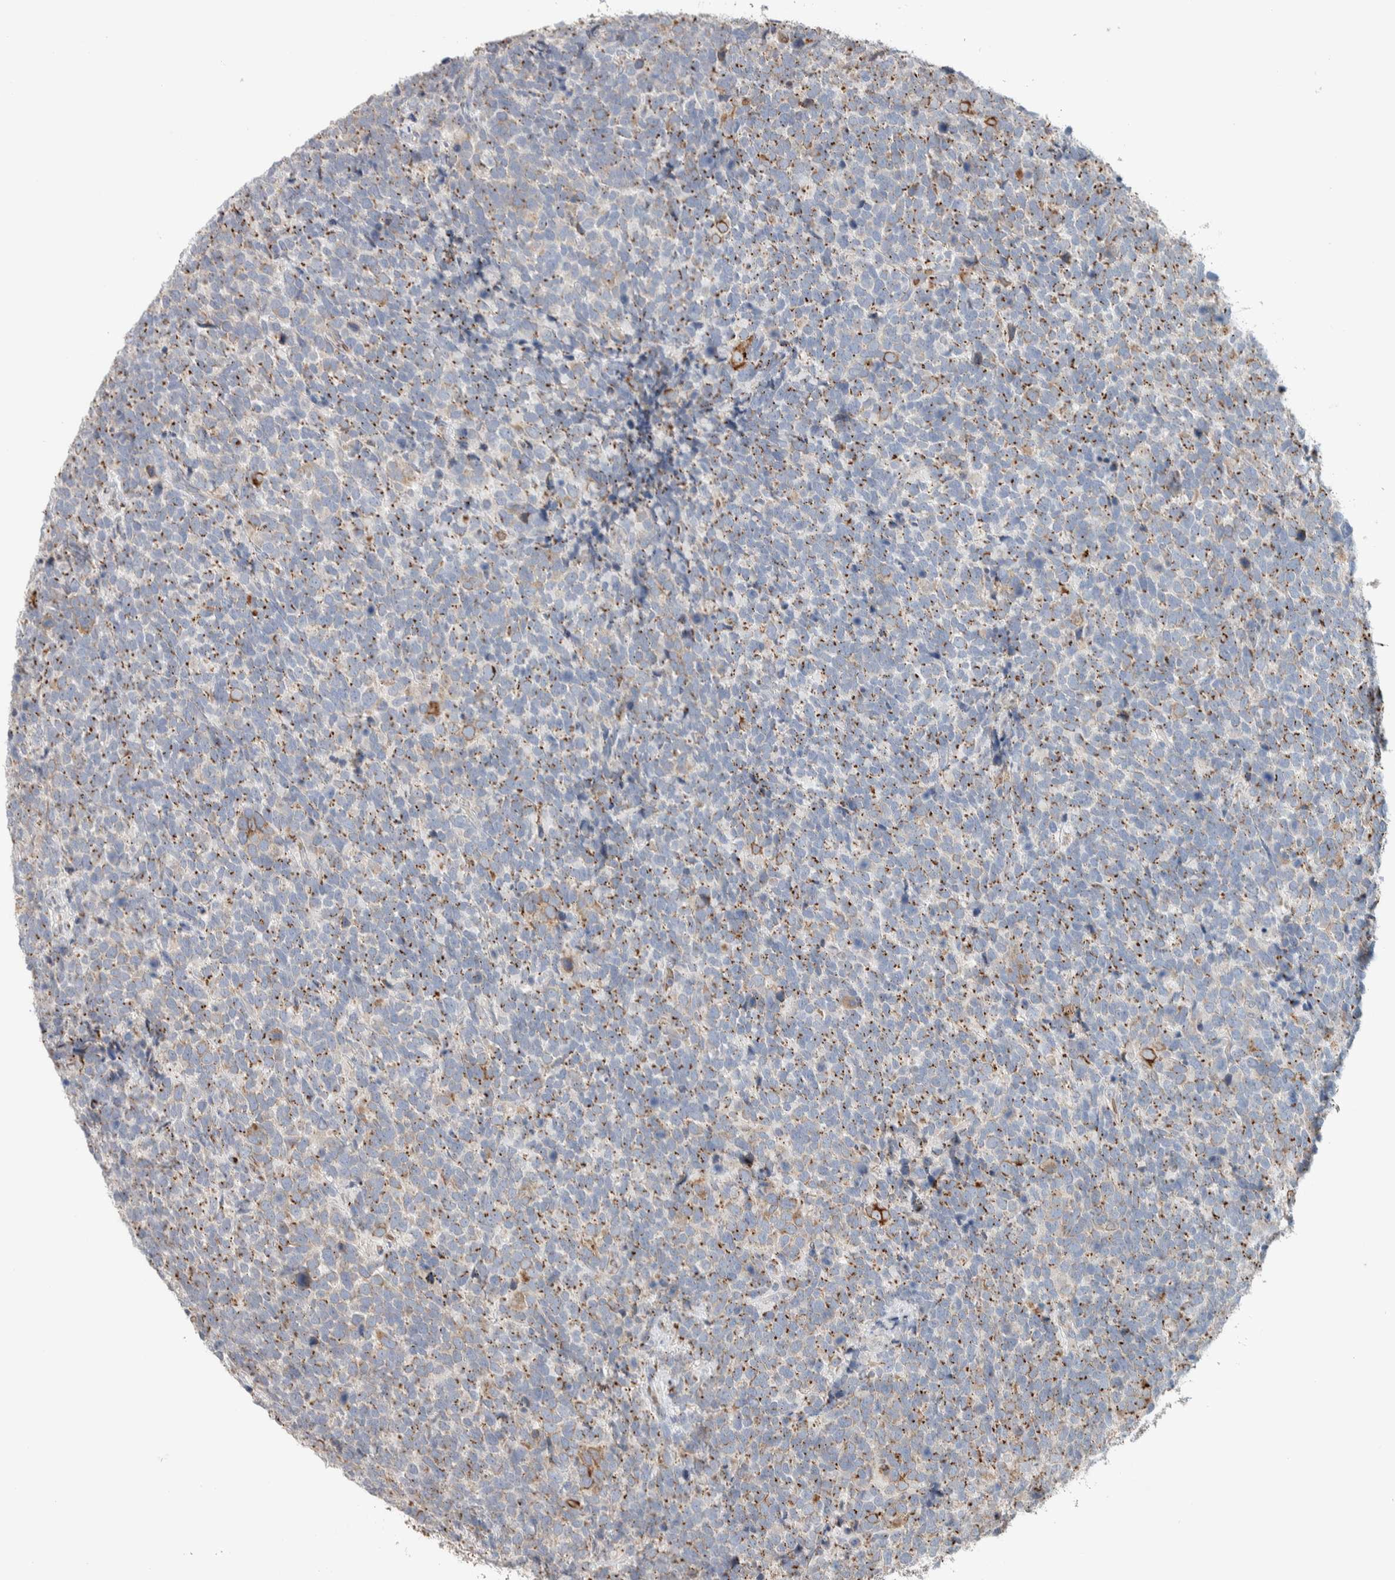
{"staining": {"intensity": "moderate", "quantity": ">75%", "location": "cytoplasmic/membranous"}, "tissue": "urothelial cancer", "cell_type": "Tumor cells", "image_type": "cancer", "snomed": [{"axis": "morphology", "description": "Urothelial carcinoma, High grade"}, {"axis": "topography", "description": "Urinary bladder"}], "caption": "A high-resolution micrograph shows immunohistochemistry staining of urothelial carcinoma (high-grade), which displays moderate cytoplasmic/membranous expression in approximately >75% of tumor cells.", "gene": "SLC38A10", "patient": {"sex": "female", "age": 82}}